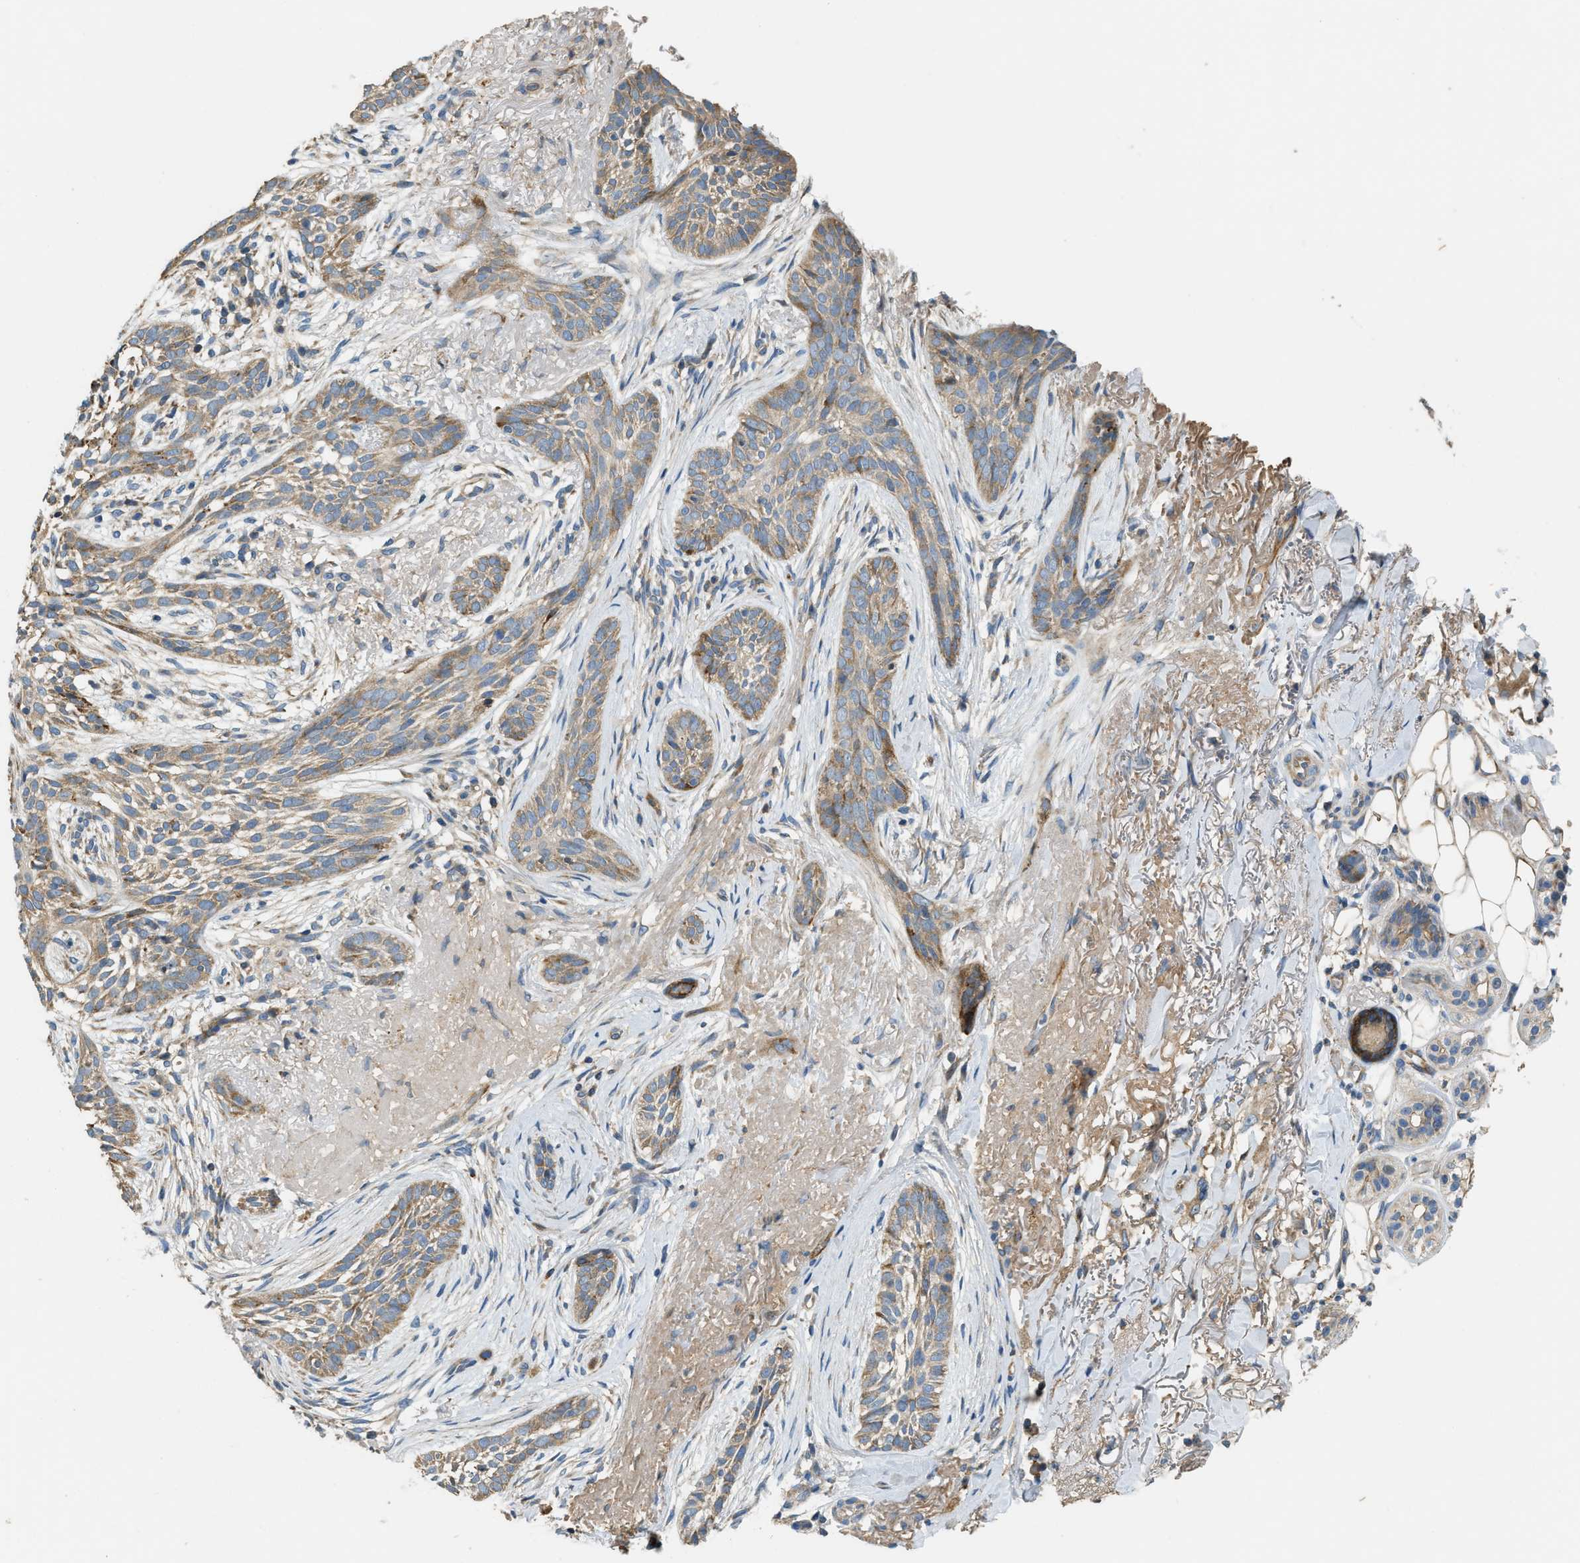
{"staining": {"intensity": "weak", "quantity": ">75%", "location": "cytoplasmic/membranous"}, "tissue": "skin cancer", "cell_type": "Tumor cells", "image_type": "cancer", "snomed": [{"axis": "morphology", "description": "Basal cell carcinoma"}, {"axis": "topography", "description": "Skin"}], "caption": "Protein analysis of basal cell carcinoma (skin) tissue displays weak cytoplasmic/membranous expression in approximately >75% of tumor cells.", "gene": "TMEM68", "patient": {"sex": "female", "age": 88}}